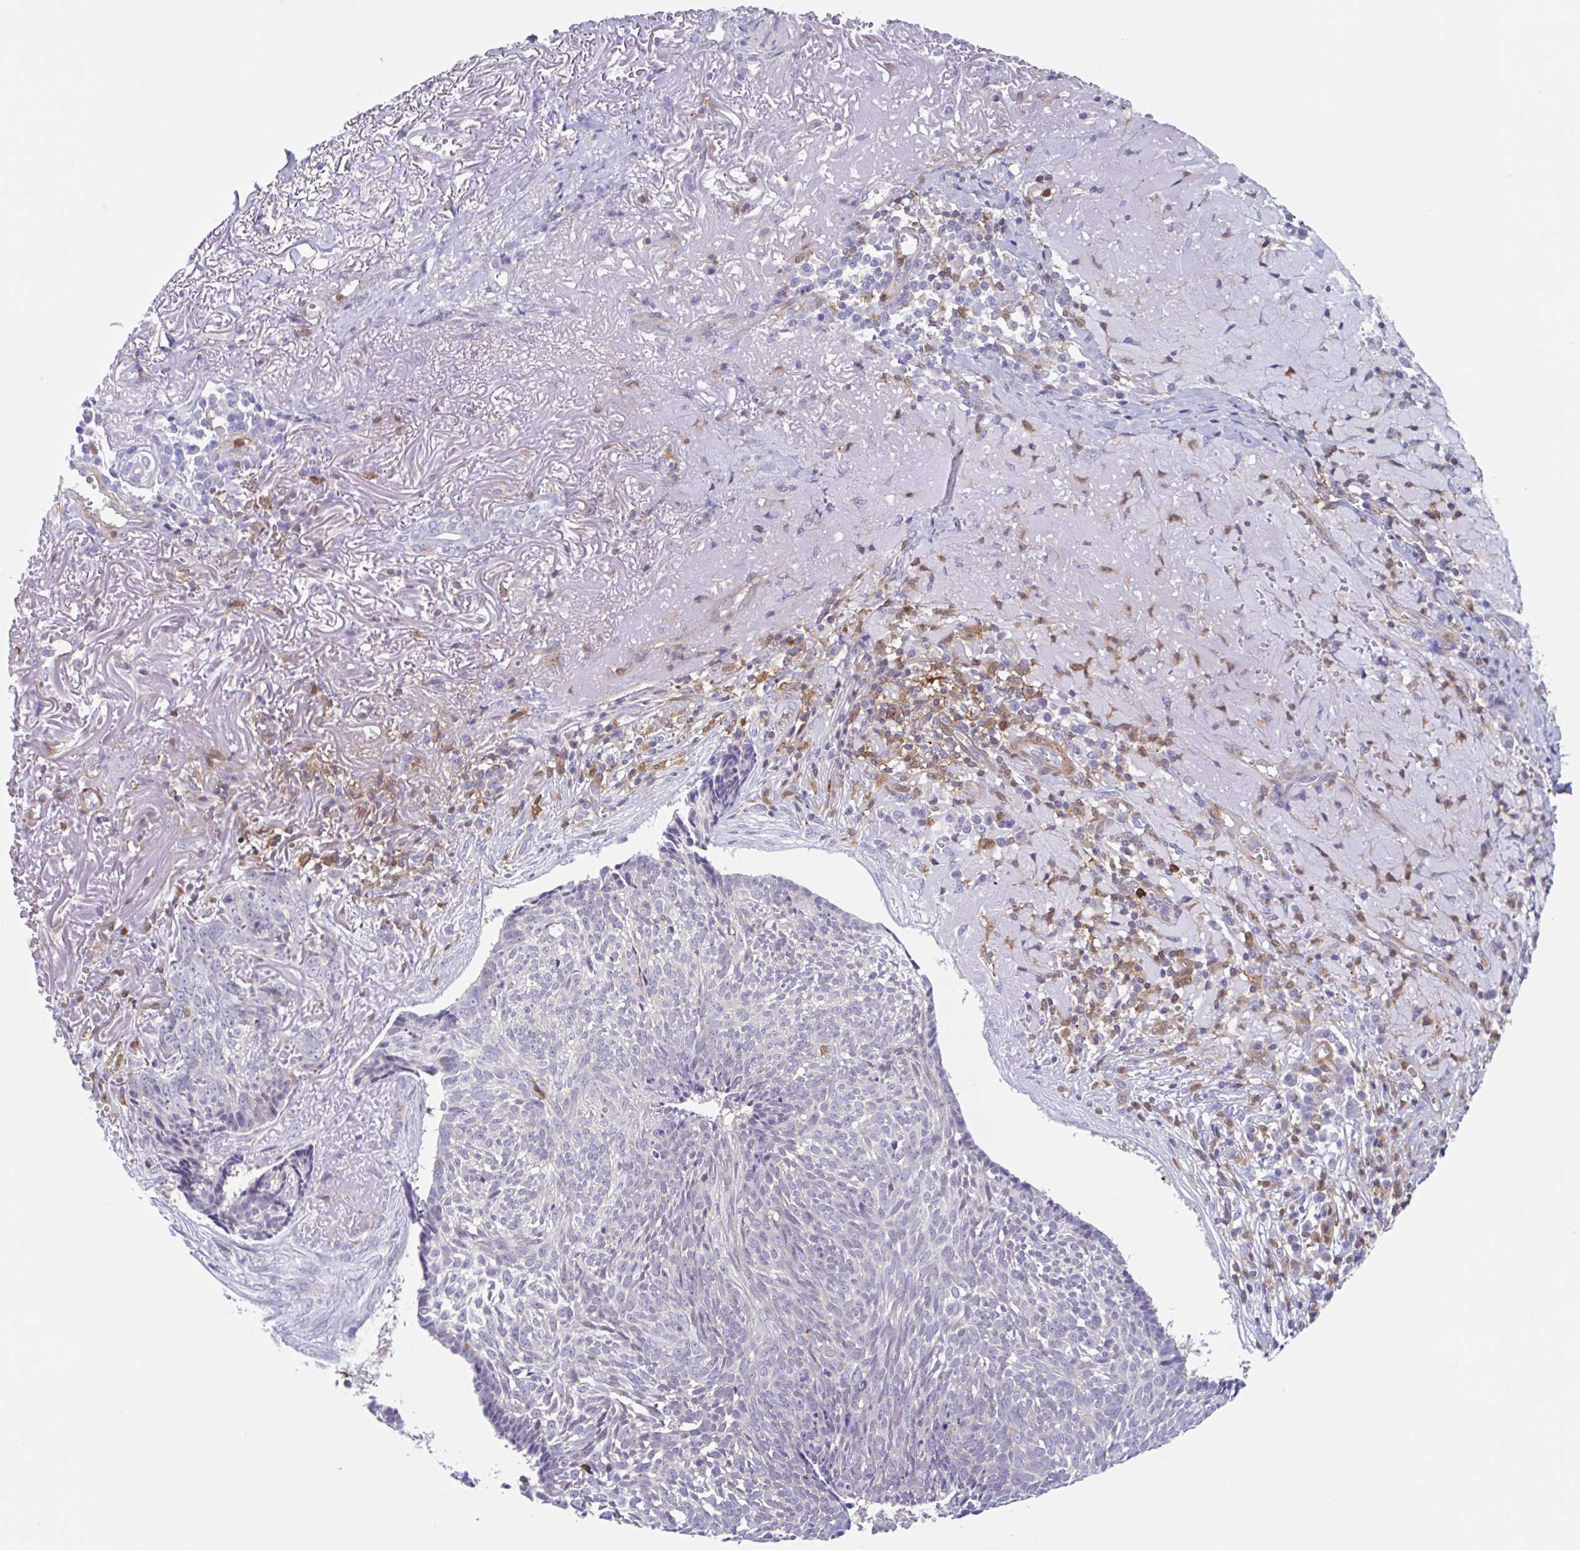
{"staining": {"intensity": "negative", "quantity": "none", "location": "none"}, "tissue": "skin cancer", "cell_type": "Tumor cells", "image_type": "cancer", "snomed": [{"axis": "morphology", "description": "Basal cell carcinoma"}, {"axis": "topography", "description": "Skin"}, {"axis": "topography", "description": "Skin of face"}], "caption": "The photomicrograph shows no significant staining in tumor cells of skin cancer. (IHC, brightfield microscopy, high magnification).", "gene": "EFHD1", "patient": {"sex": "female", "age": 95}}